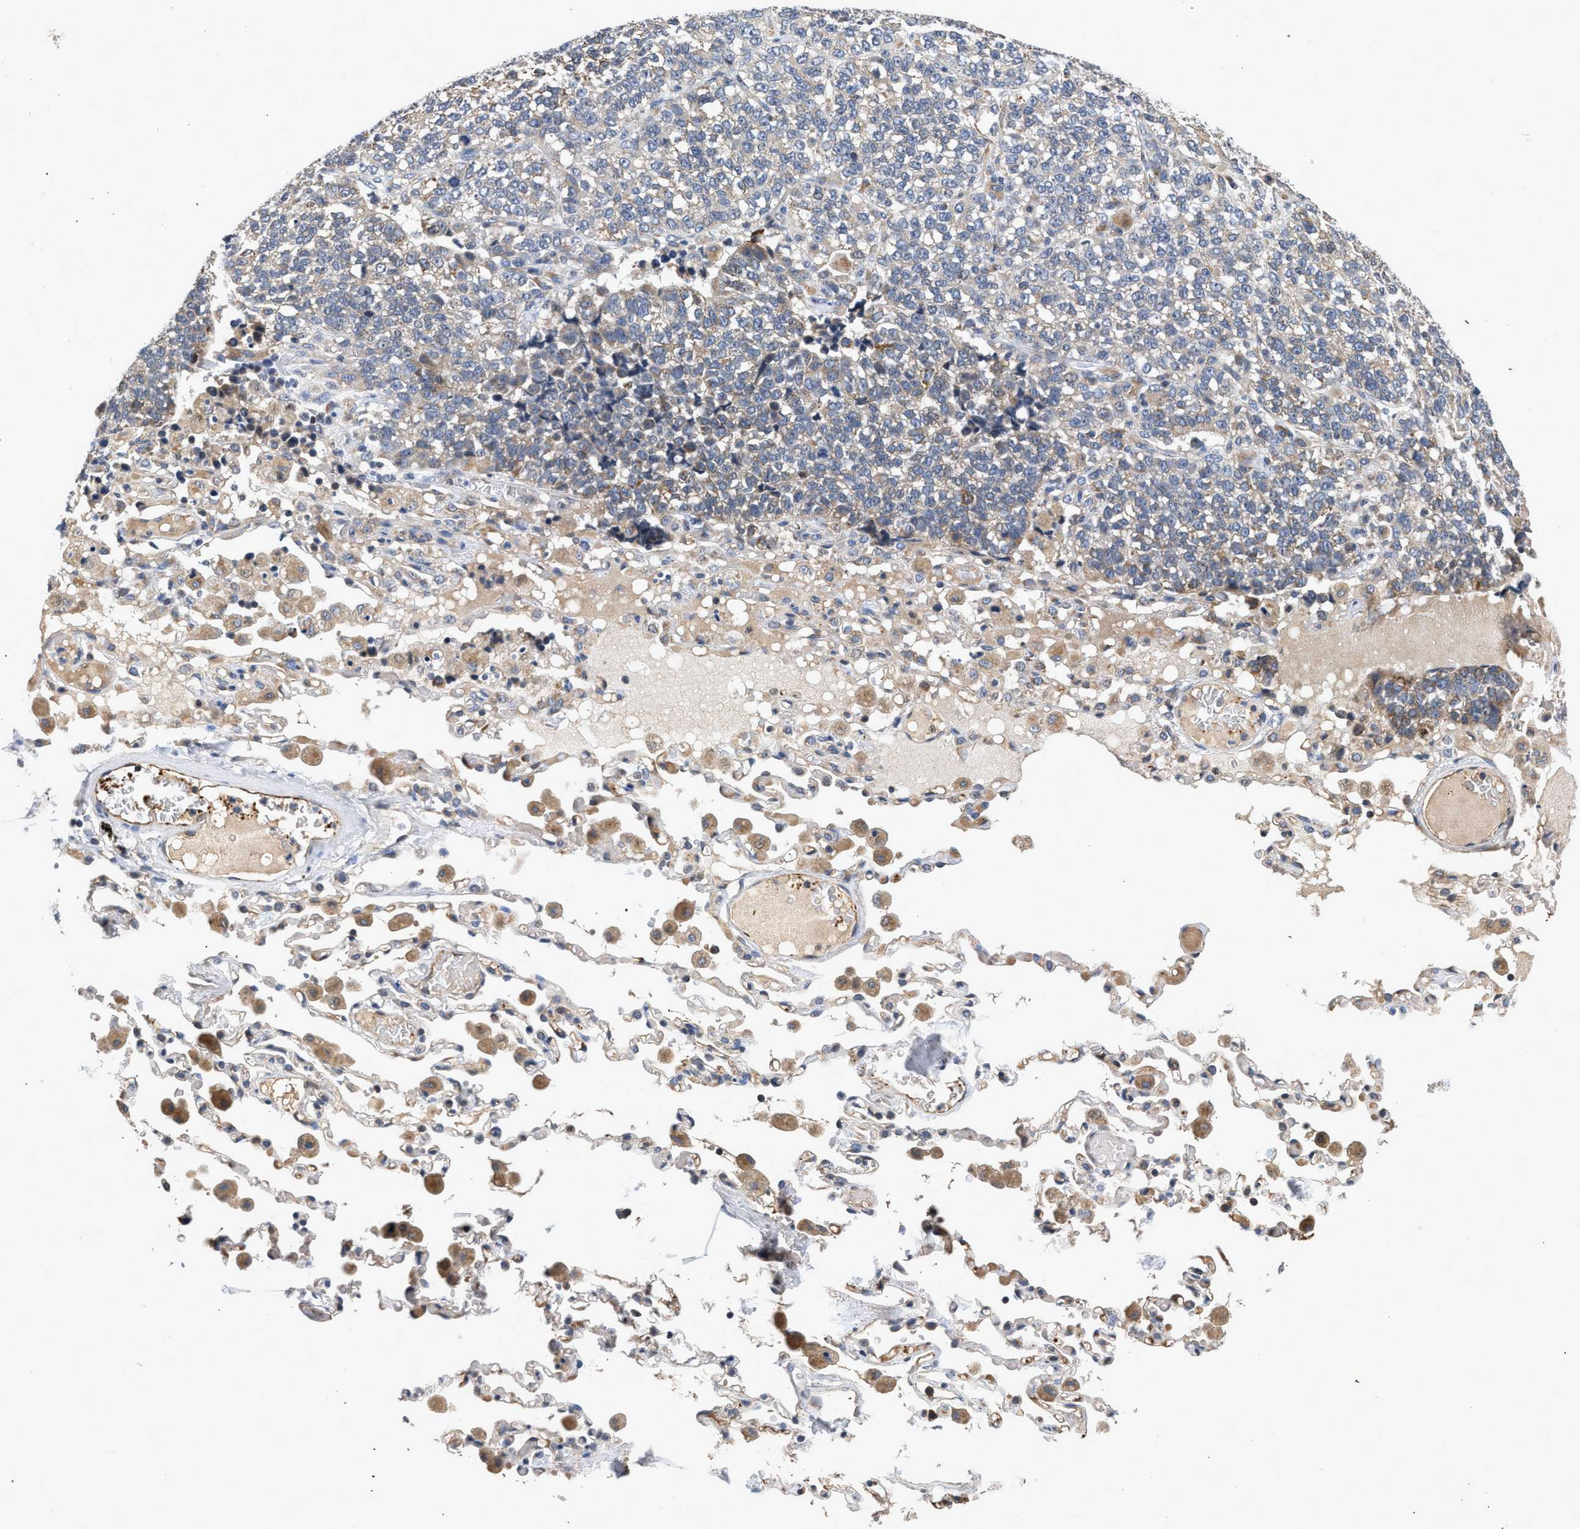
{"staining": {"intensity": "weak", "quantity": ">75%", "location": "cytoplasmic/membranous"}, "tissue": "lung cancer", "cell_type": "Tumor cells", "image_type": "cancer", "snomed": [{"axis": "morphology", "description": "Adenocarcinoma, NOS"}, {"axis": "topography", "description": "Lung"}], "caption": "Immunohistochemistry (DAB (3,3'-diaminobenzidine)) staining of human lung cancer demonstrates weak cytoplasmic/membranous protein expression in about >75% of tumor cells.", "gene": "PIM1", "patient": {"sex": "male", "age": 49}}